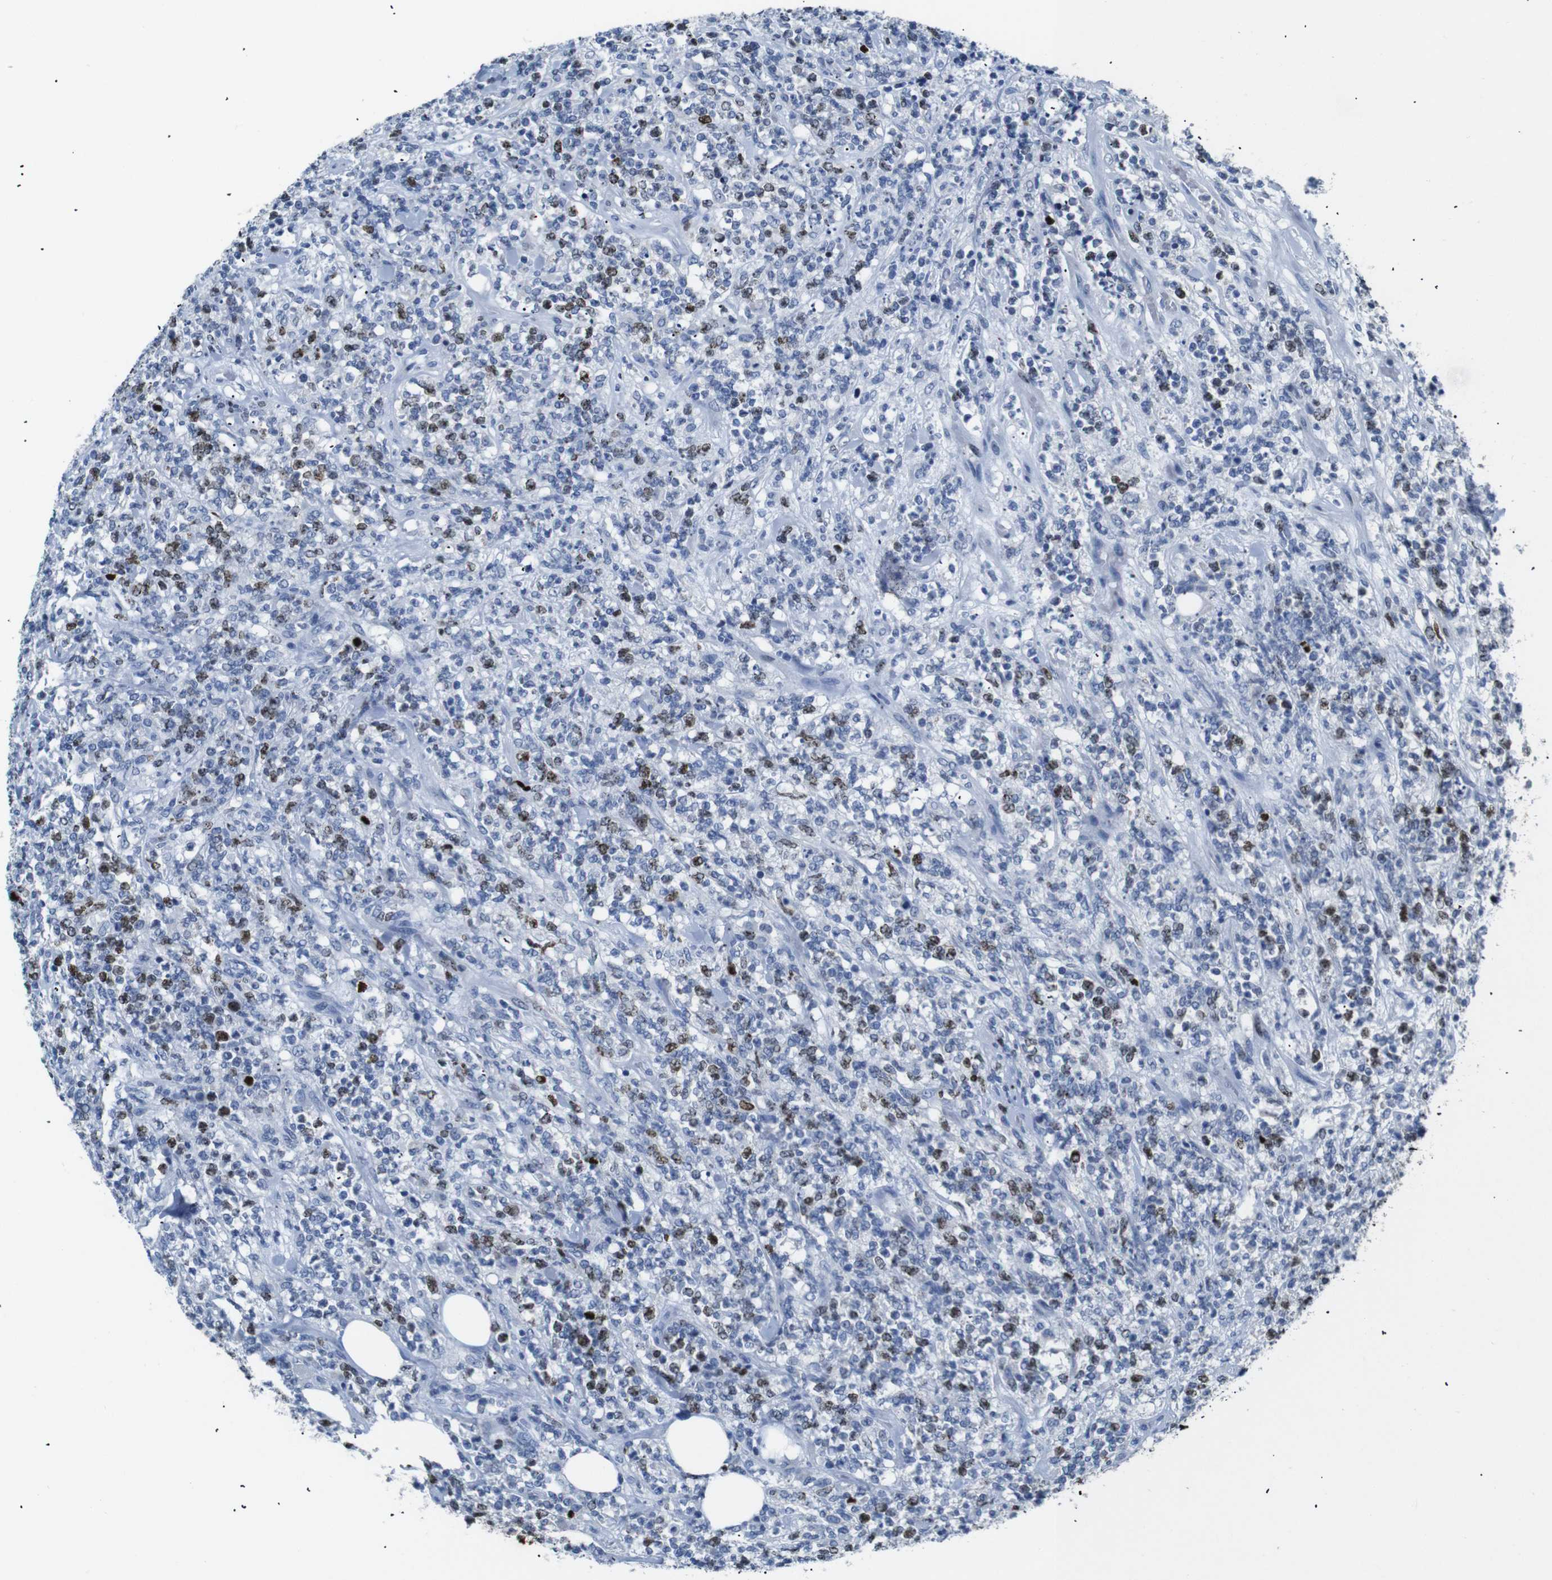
{"staining": {"intensity": "moderate", "quantity": "<25%", "location": "nuclear"}, "tissue": "lymphoma", "cell_type": "Tumor cells", "image_type": "cancer", "snomed": [{"axis": "morphology", "description": "Malignant lymphoma, non-Hodgkin's type, High grade"}, {"axis": "topography", "description": "Soft tissue"}], "caption": "Immunohistochemistry (IHC) staining of high-grade malignant lymphoma, non-Hodgkin's type, which exhibits low levels of moderate nuclear staining in about <25% of tumor cells indicating moderate nuclear protein expression. The staining was performed using DAB (3,3'-diaminobenzidine) (brown) for protein detection and nuclei were counterstained in hematoxylin (blue).", "gene": "INCENP", "patient": {"sex": "male", "age": 18}}